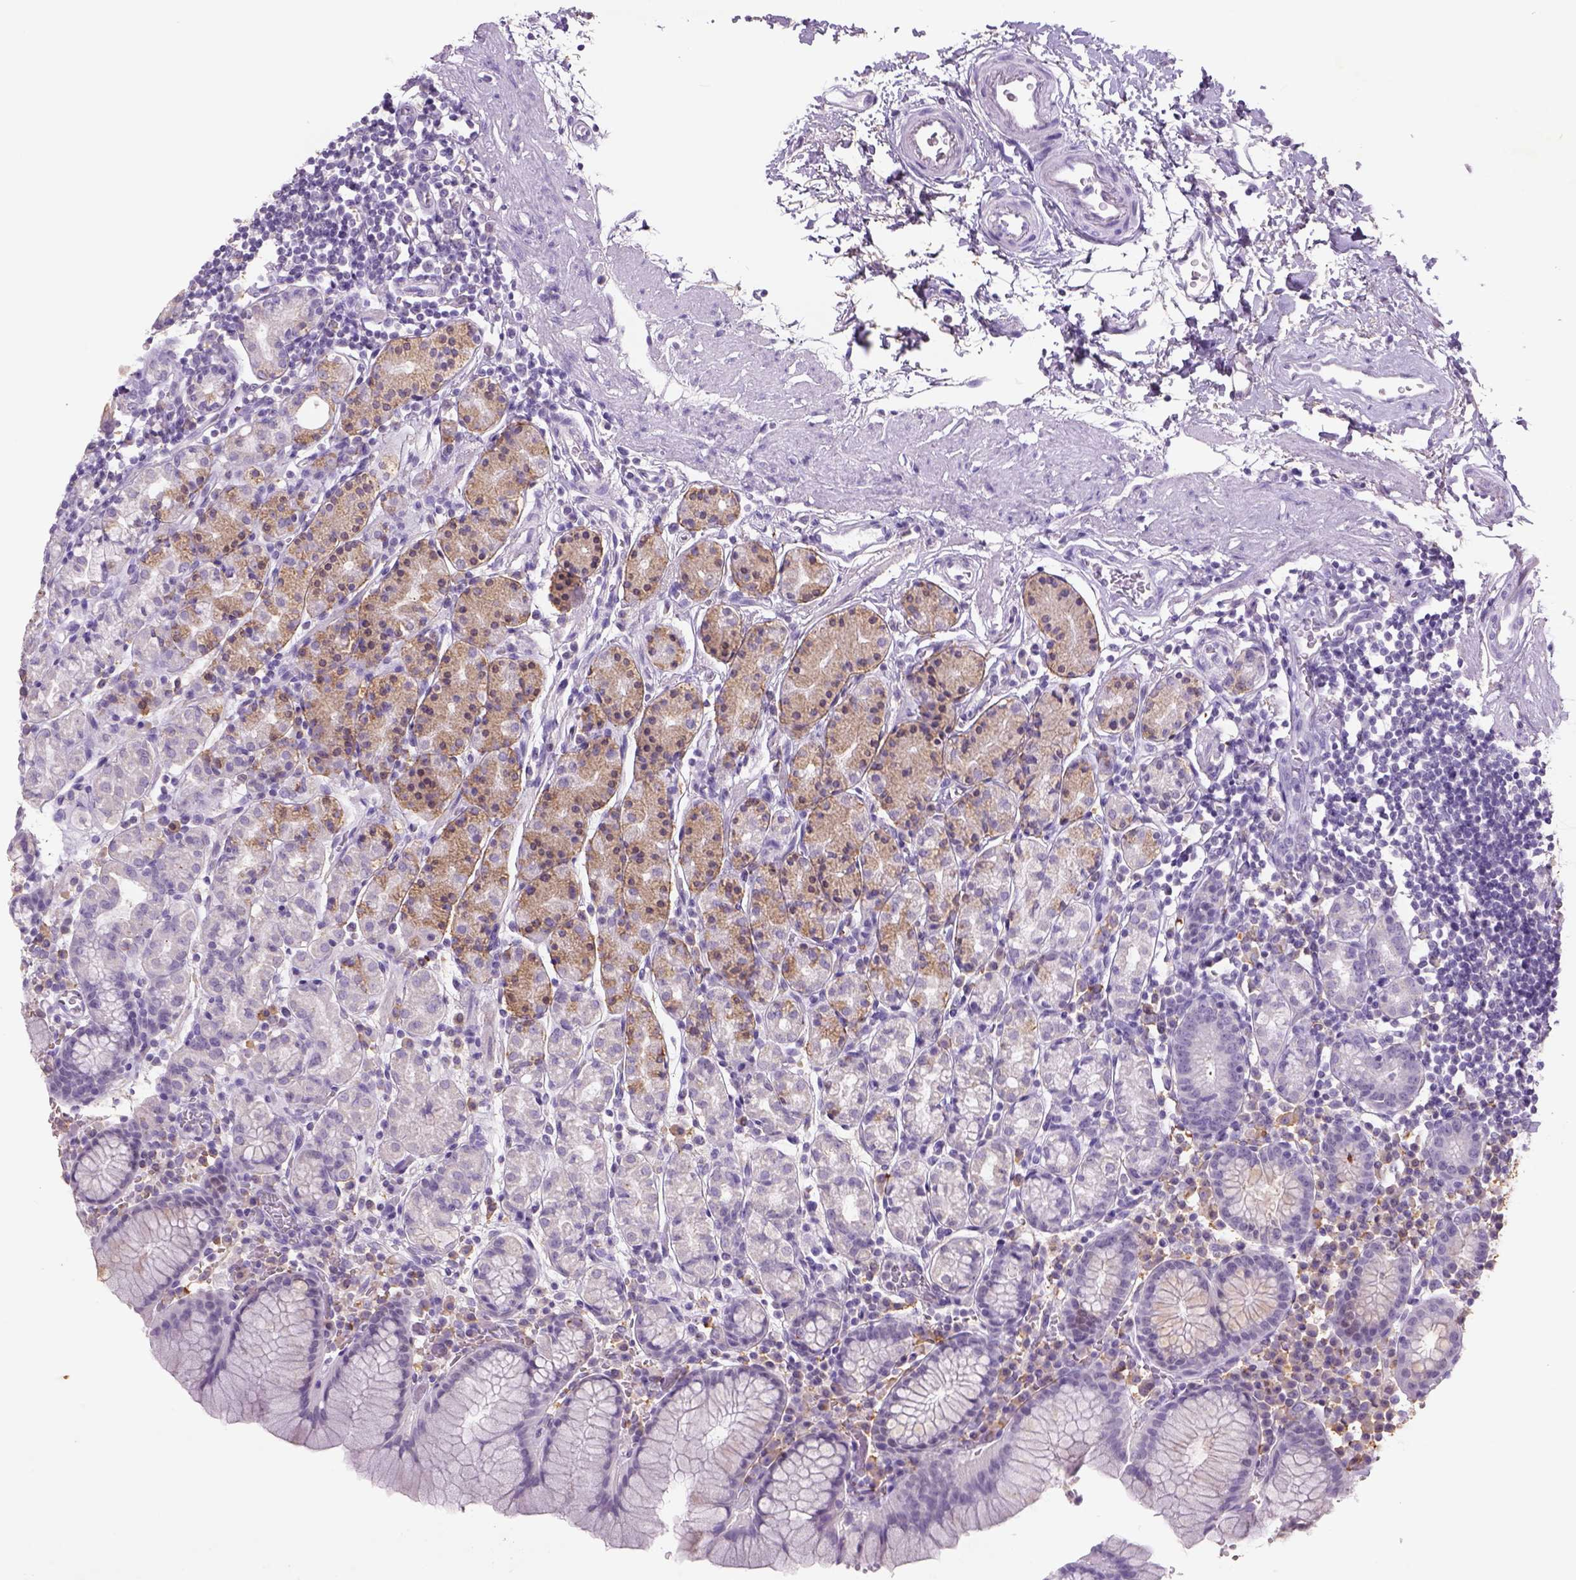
{"staining": {"intensity": "moderate", "quantity": "25%-75%", "location": "cytoplasmic/membranous"}, "tissue": "stomach", "cell_type": "Glandular cells", "image_type": "normal", "snomed": [{"axis": "morphology", "description": "Normal tissue, NOS"}, {"axis": "topography", "description": "Stomach, upper"}, {"axis": "topography", "description": "Stomach"}], "caption": "Immunohistochemistry (IHC) (DAB (3,3'-diaminobenzidine)) staining of normal human stomach shows moderate cytoplasmic/membranous protein expression in about 25%-75% of glandular cells.", "gene": "NAALAD2", "patient": {"sex": "male", "age": 62}}